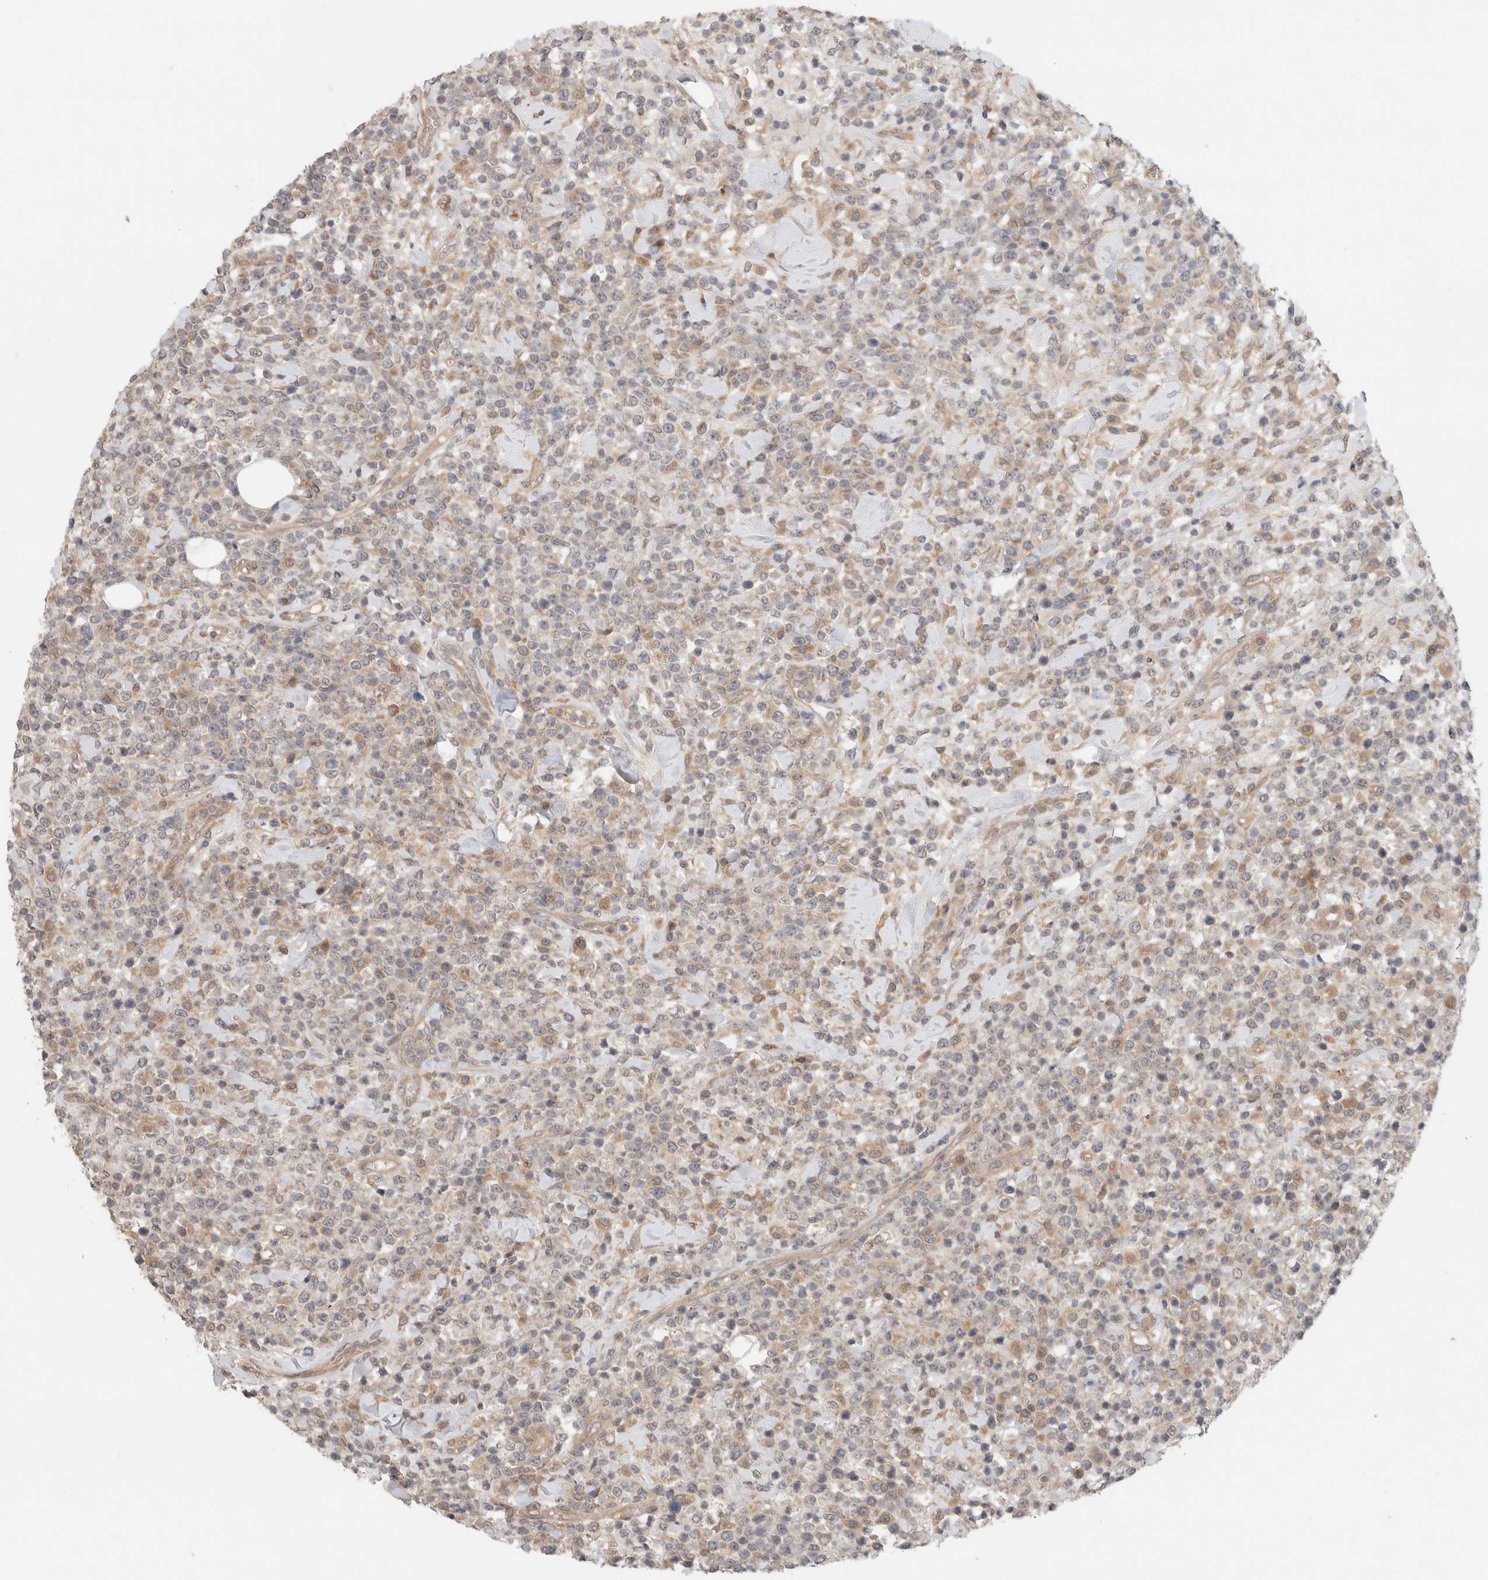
{"staining": {"intensity": "weak", "quantity": "<25%", "location": "cytoplasmic/membranous"}, "tissue": "lymphoma", "cell_type": "Tumor cells", "image_type": "cancer", "snomed": [{"axis": "morphology", "description": "Malignant lymphoma, non-Hodgkin's type, High grade"}, {"axis": "topography", "description": "Colon"}], "caption": "Immunohistochemistry photomicrograph of lymphoma stained for a protein (brown), which shows no expression in tumor cells.", "gene": "SGK1", "patient": {"sex": "female", "age": 53}}